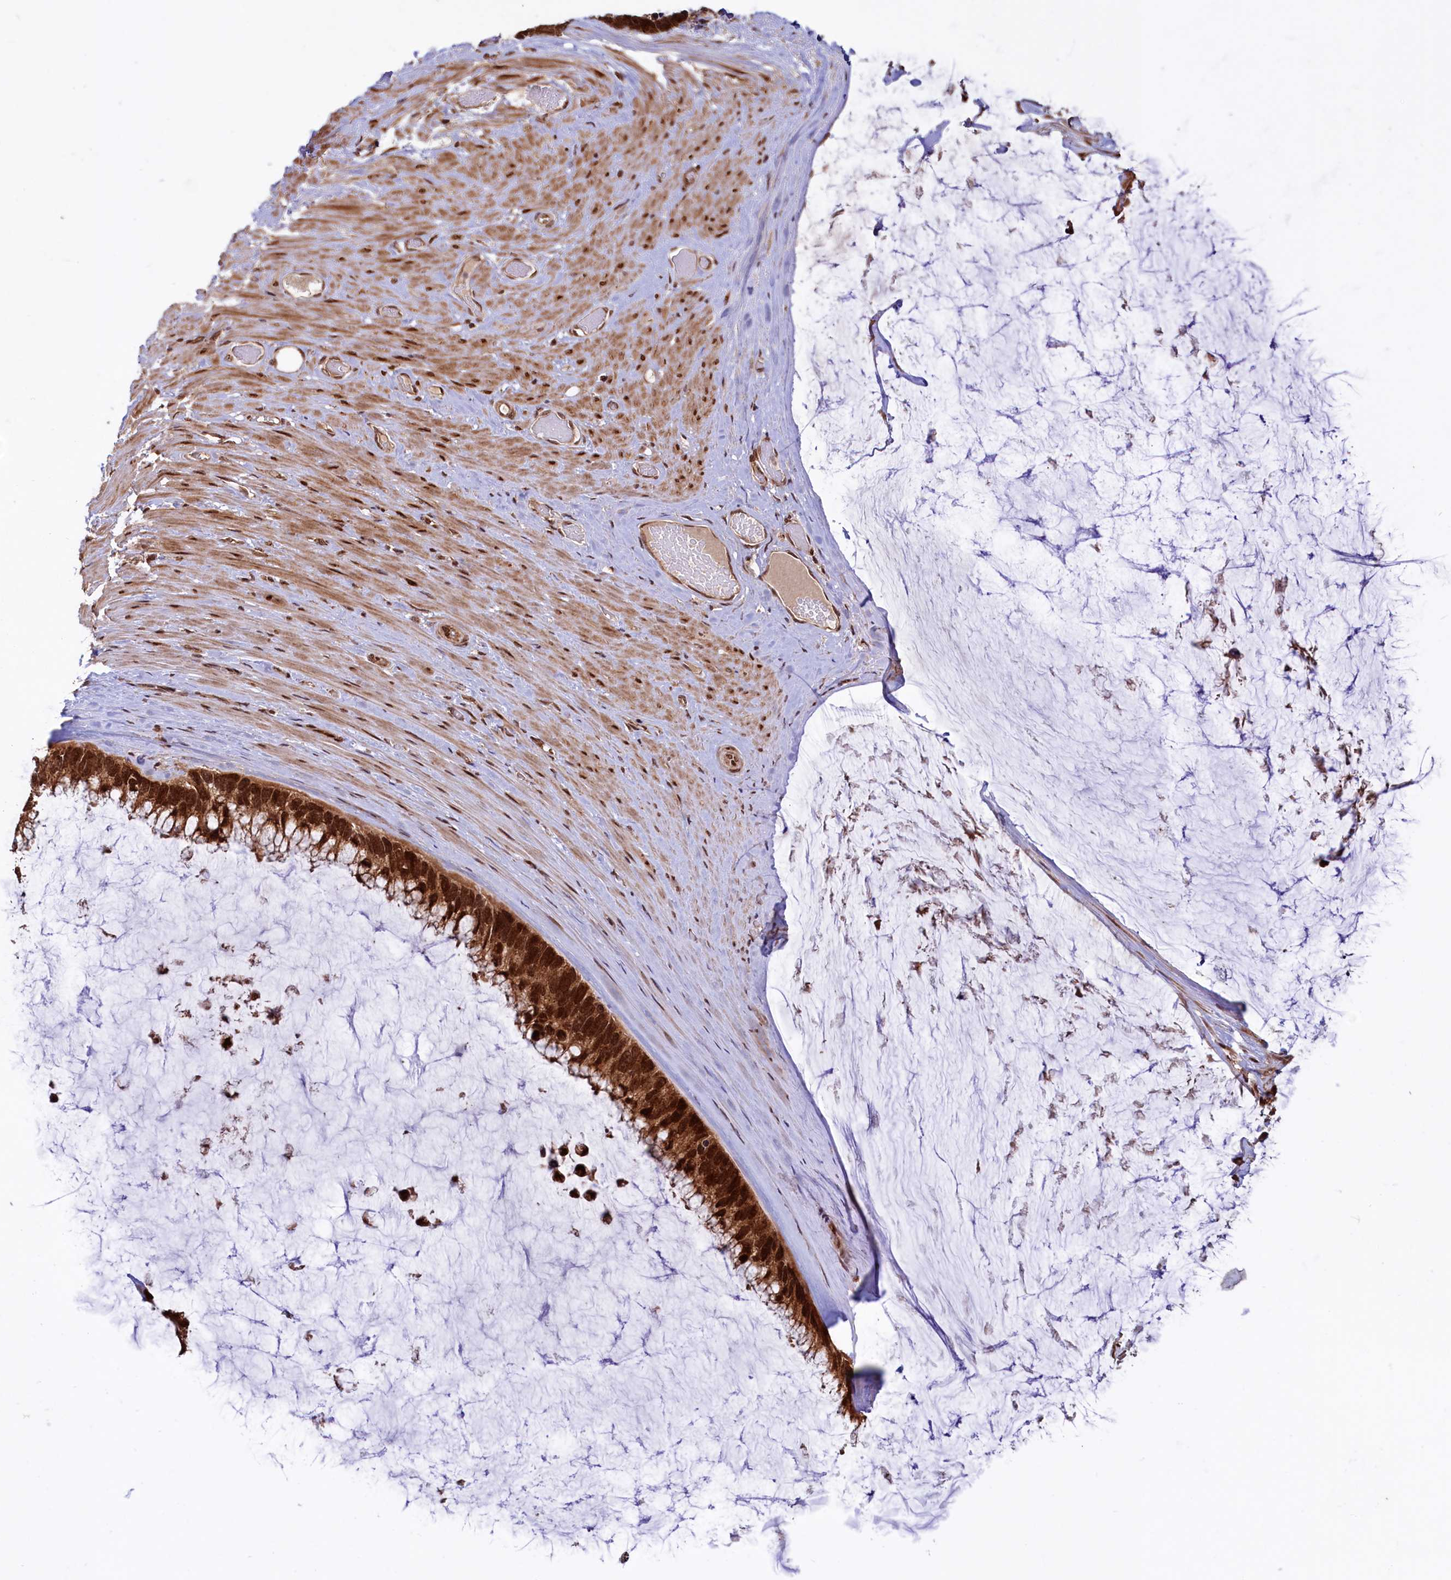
{"staining": {"intensity": "strong", "quantity": ">75%", "location": "cytoplasmic/membranous,nuclear"}, "tissue": "ovarian cancer", "cell_type": "Tumor cells", "image_type": "cancer", "snomed": [{"axis": "morphology", "description": "Cystadenocarcinoma, mucinous, NOS"}, {"axis": "topography", "description": "Ovary"}], "caption": "This is an image of immunohistochemistry (IHC) staining of ovarian mucinous cystadenocarcinoma, which shows strong positivity in the cytoplasmic/membranous and nuclear of tumor cells.", "gene": "PHC3", "patient": {"sex": "female", "age": 39}}